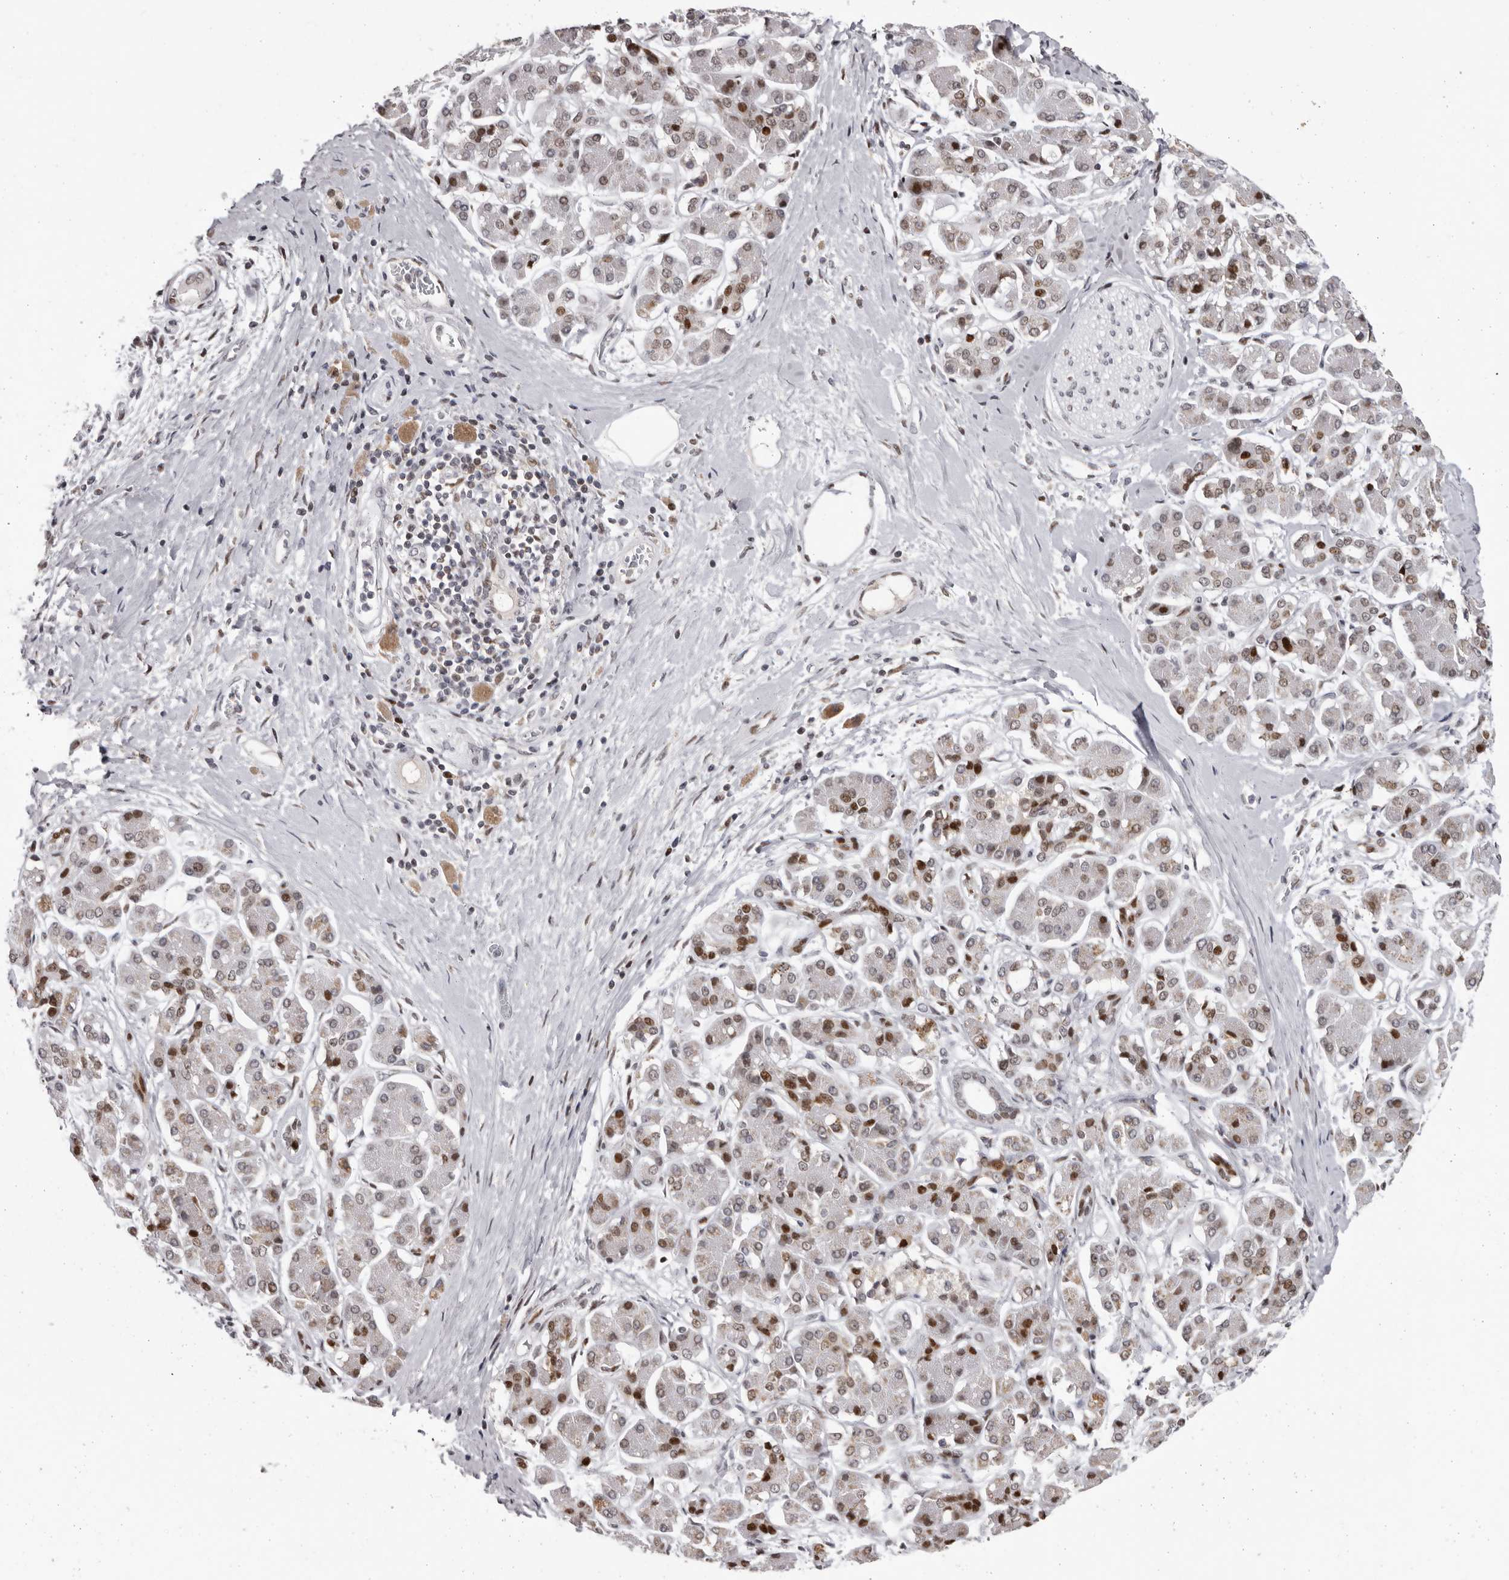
{"staining": {"intensity": "weak", "quantity": "<25%", "location": "cytoplasmic/membranous,nuclear"}, "tissue": "pancreatic cancer", "cell_type": "Tumor cells", "image_type": "cancer", "snomed": [{"axis": "morphology", "description": "Adenocarcinoma, NOS"}, {"axis": "topography", "description": "Pancreas"}], "caption": "An immunohistochemistry (IHC) micrograph of pancreatic cancer is shown. There is no staining in tumor cells of pancreatic cancer. (Stains: DAB IHC with hematoxylin counter stain, Microscopy: brightfield microscopy at high magnification).", "gene": "C17orf99", "patient": {"sex": "male", "age": 55}}